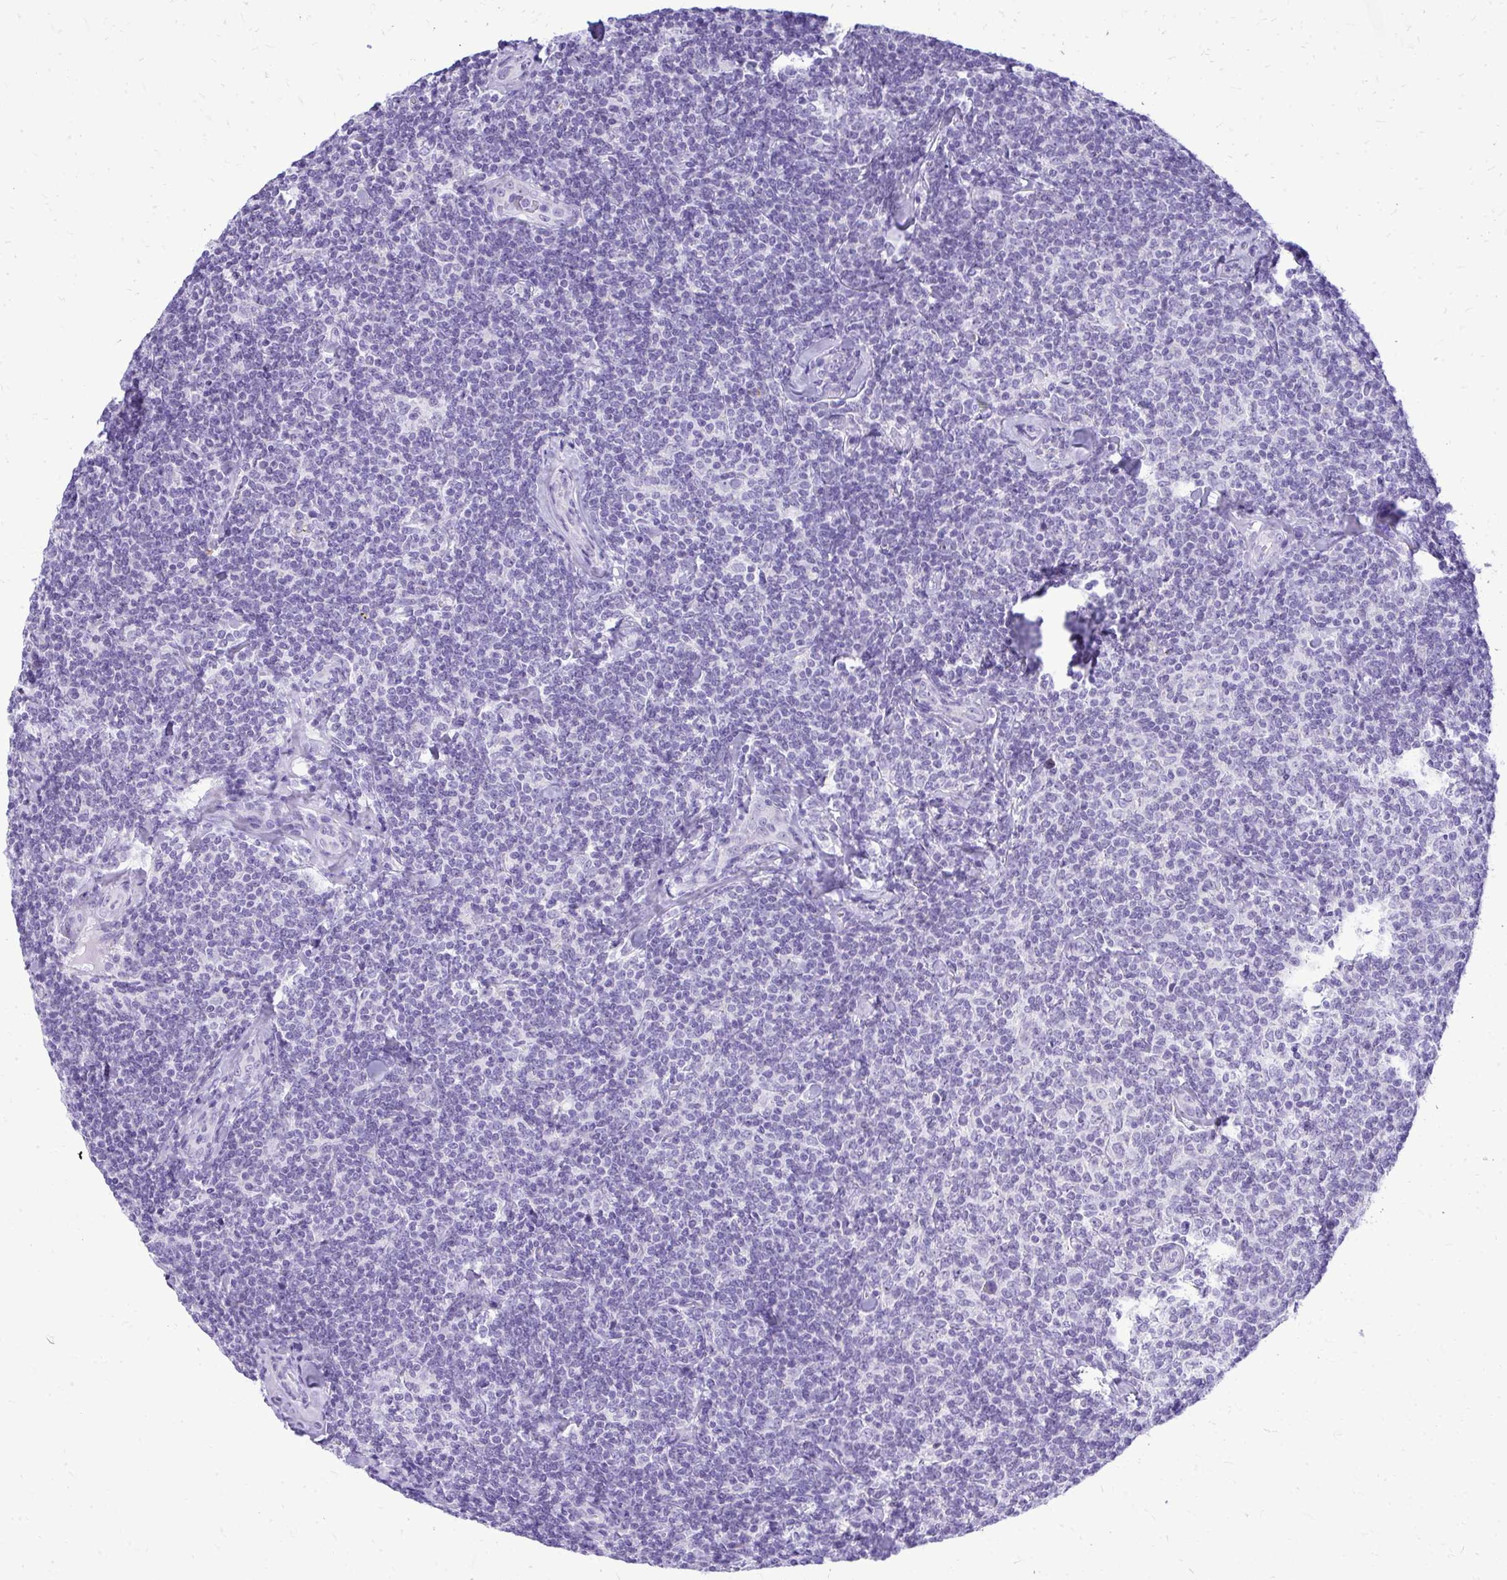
{"staining": {"intensity": "negative", "quantity": "none", "location": "none"}, "tissue": "lymphoma", "cell_type": "Tumor cells", "image_type": "cancer", "snomed": [{"axis": "morphology", "description": "Malignant lymphoma, non-Hodgkin's type, Low grade"}, {"axis": "topography", "description": "Lymph node"}], "caption": "DAB immunohistochemical staining of malignant lymphoma, non-Hodgkin's type (low-grade) exhibits no significant staining in tumor cells.", "gene": "RALYL", "patient": {"sex": "female", "age": 56}}